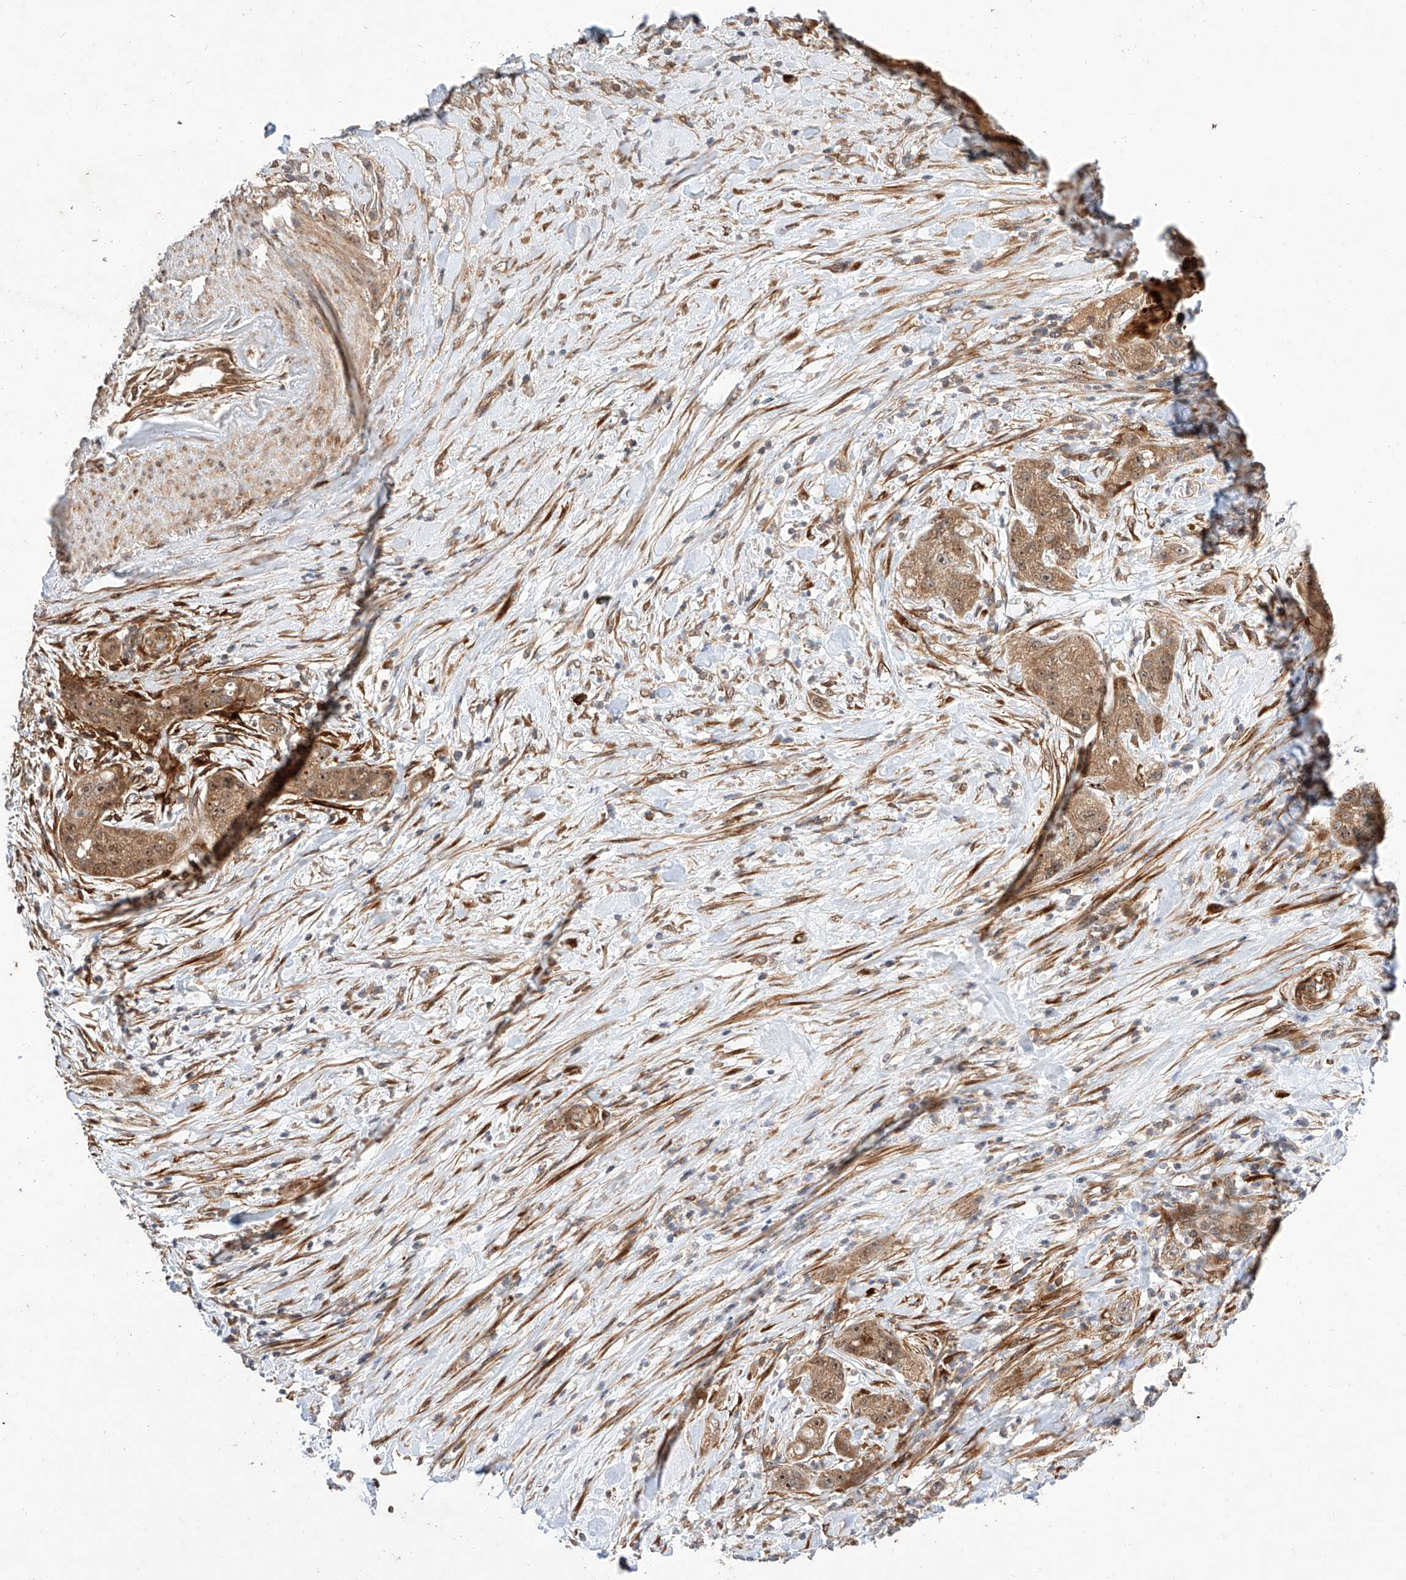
{"staining": {"intensity": "moderate", "quantity": ">75%", "location": "cytoplasmic/membranous"}, "tissue": "pancreatic cancer", "cell_type": "Tumor cells", "image_type": "cancer", "snomed": [{"axis": "morphology", "description": "Adenocarcinoma, NOS"}, {"axis": "topography", "description": "Pancreas"}], "caption": "Immunohistochemistry (IHC) (DAB) staining of human pancreatic cancer shows moderate cytoplasmic/membranous protein staining in about >75% of tumor cells.", "gene": "RAB23", "patient": {"sex": "female", "age": 78}}